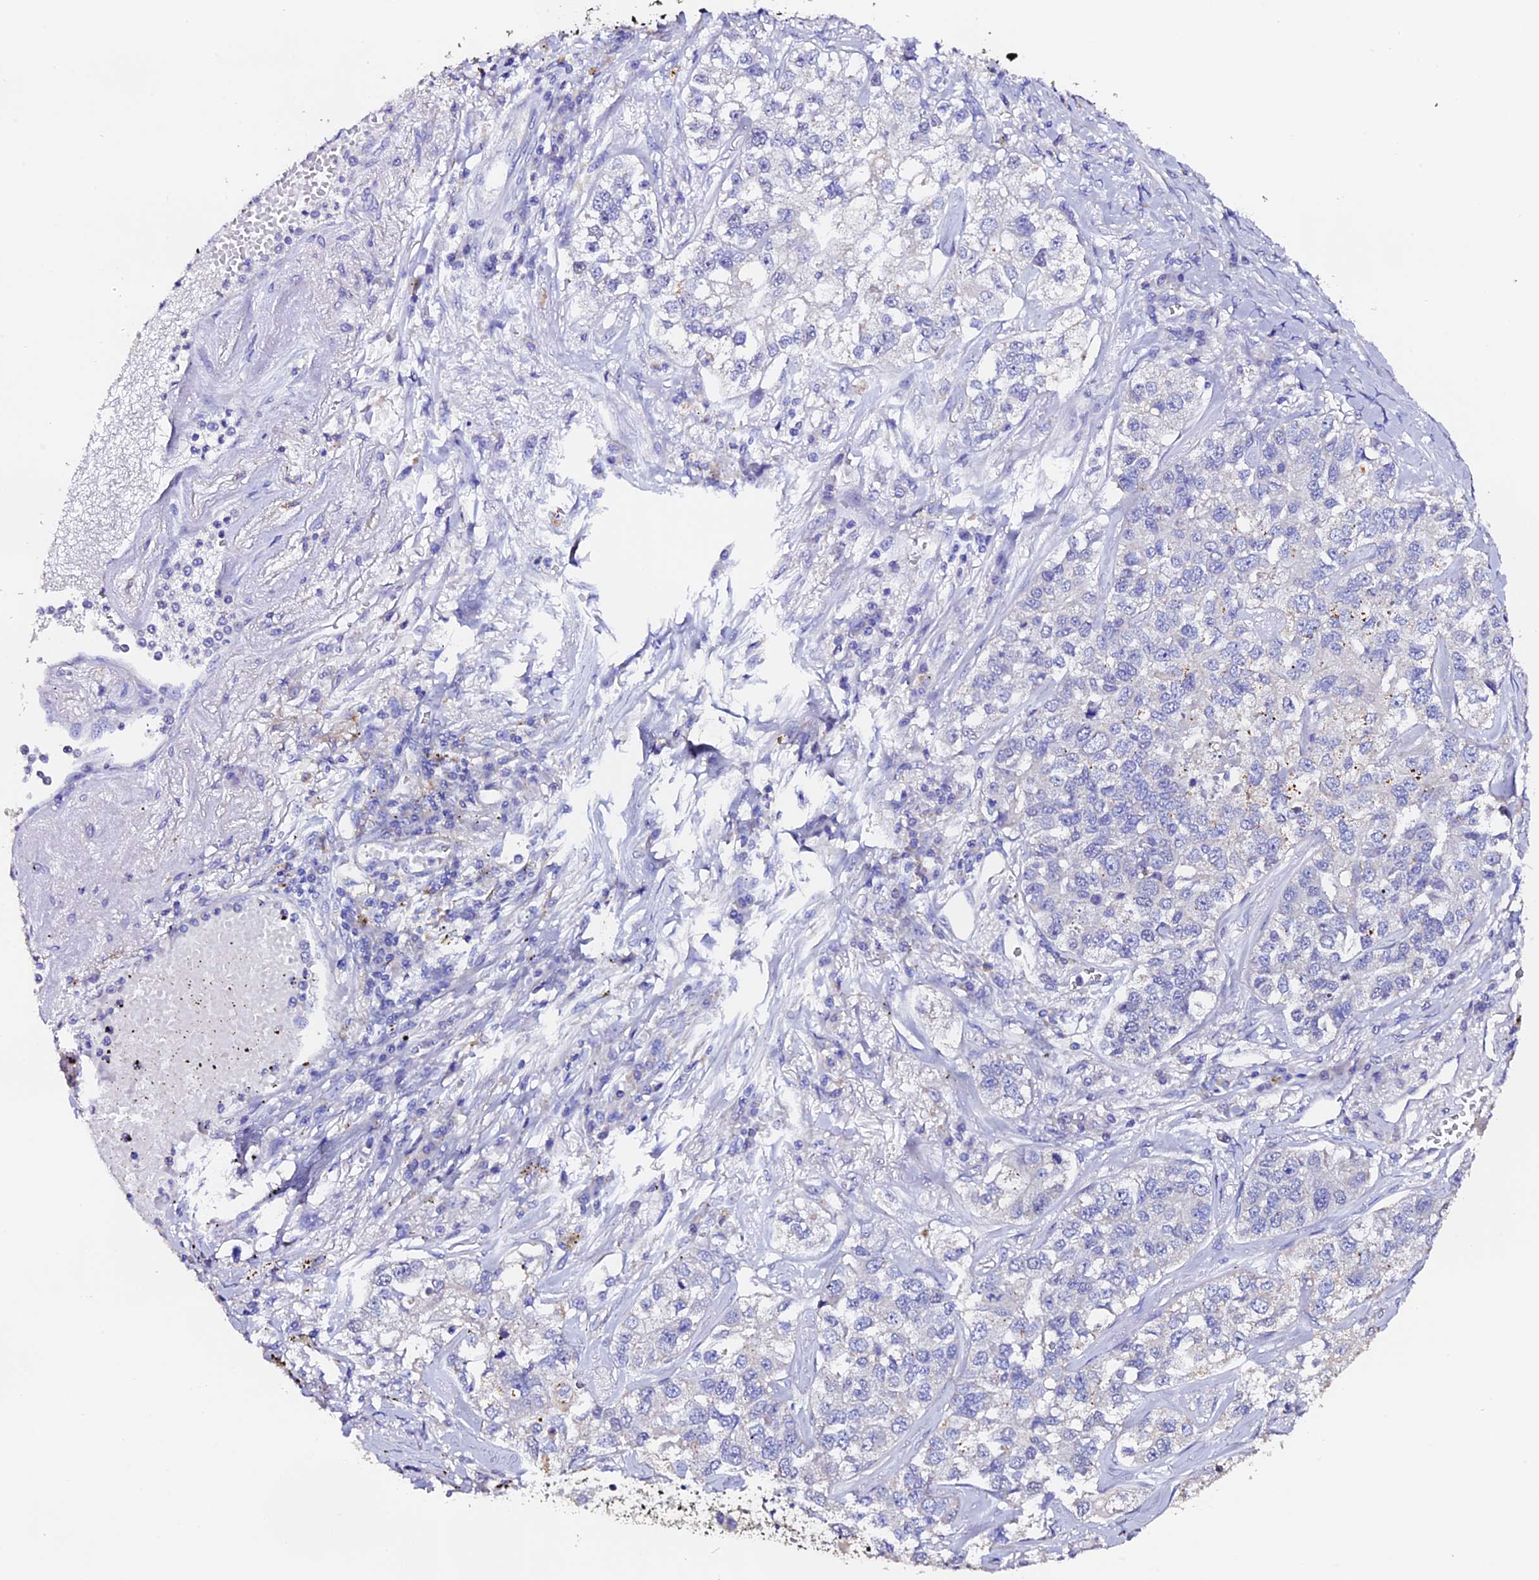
{"staining": {"intensity": "negative", "quantity": "none", "location": "none"}, "tissue": "lung cancer", "cell_type": "Tumor cells", "image_type": "cancer", "snomed": [{"axis": "morphology", "description": "Adenocarcinoma, NOS"}, {"axis": "topography", "description": "Lung"}], "caption": "Tumor cells are negative for protein expression in human adenocarcinoma (lung).", "gene": "FBXW9", "patient": {"sex": "male", "age": 49}}